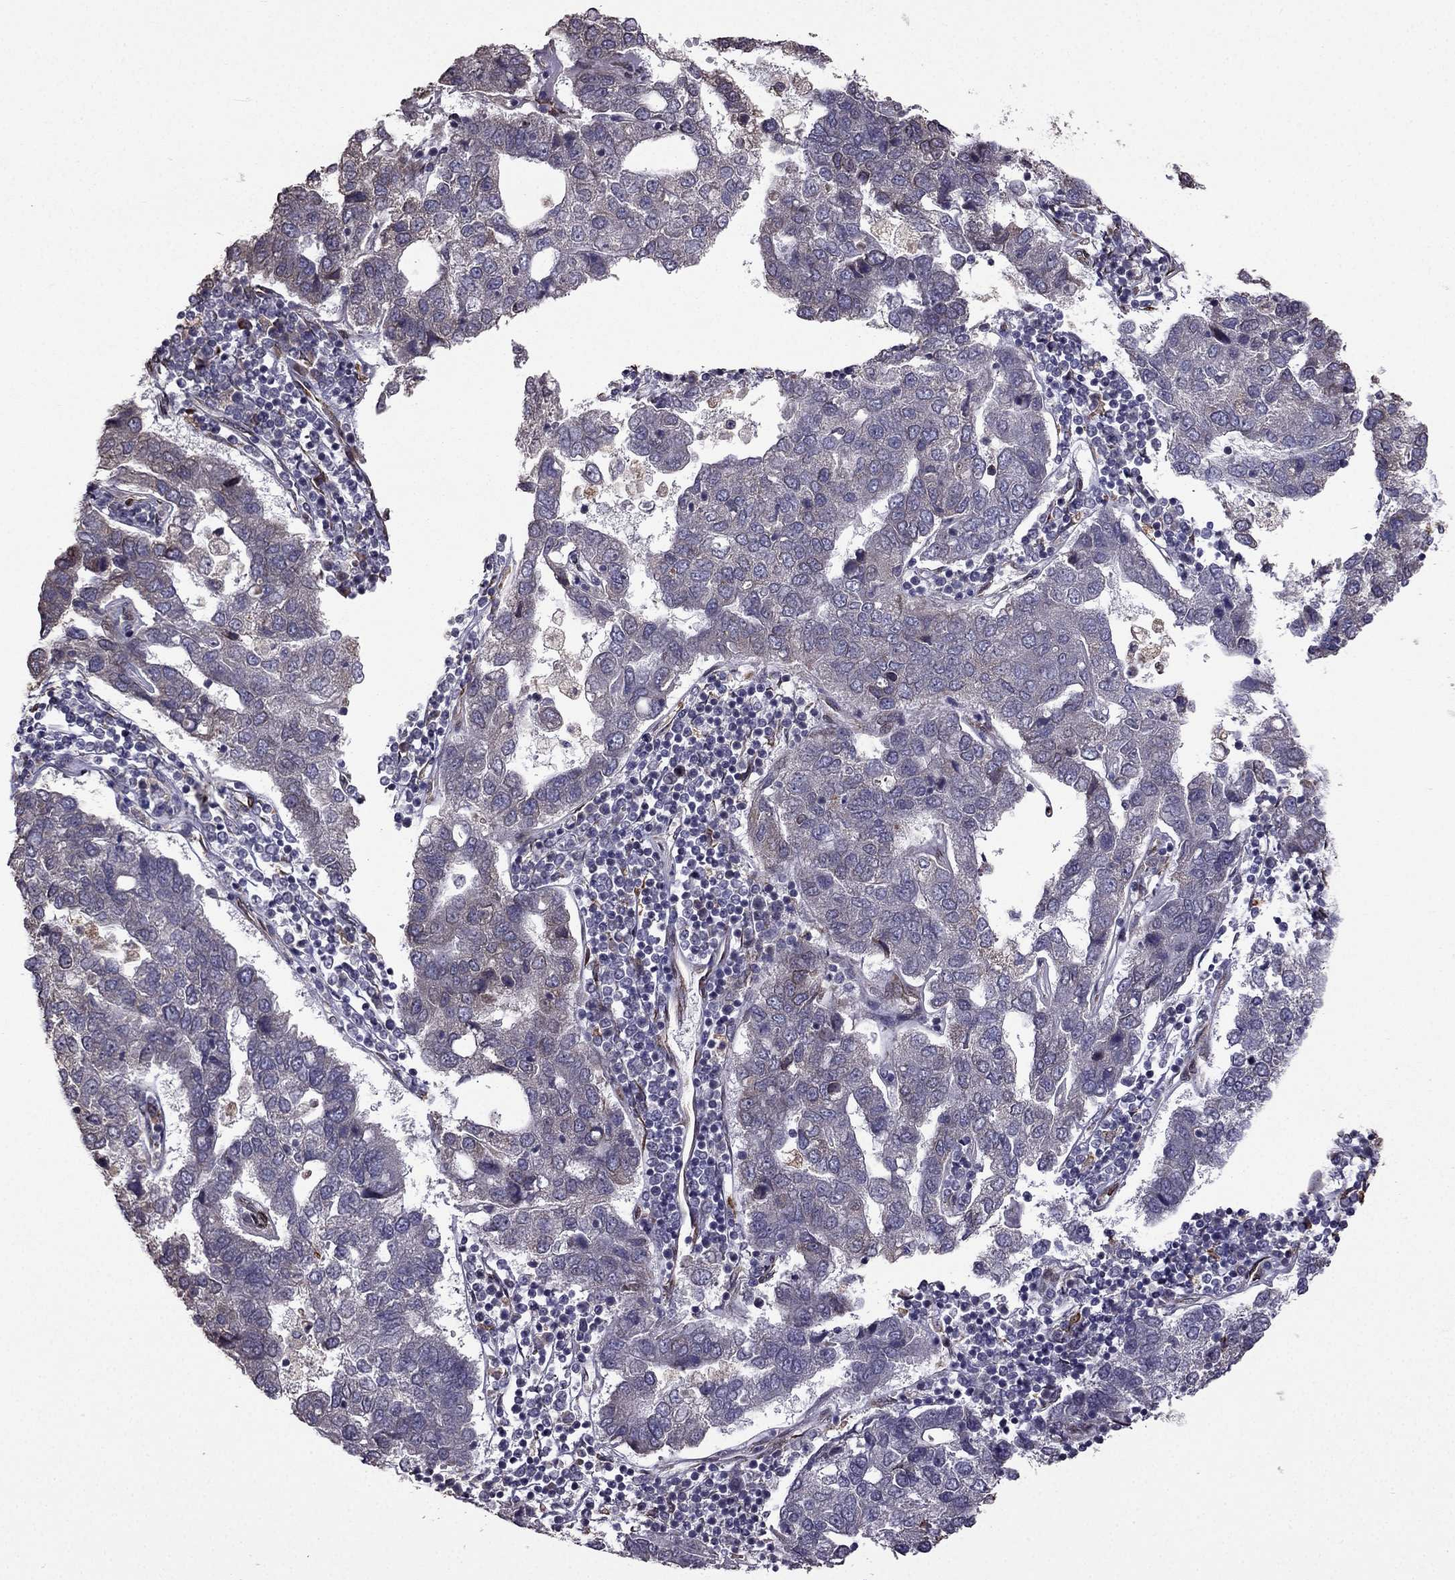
{"staining": {"intensity": "negative", "quantity": "none", "location": "none"}, "tissue": "pancreatic cancer", "cell_type": "Tumor cells", "image_type": "cancer", "snomed": [{"axis": "morphology", "description": "Adenocarcinoma, NOS"}, {"axis": "topography", "description": "Pancreas"}], "caption": "The histopathology image displays no significant positivity in tumor cells of pancreatic adenocarcinoma.", "gene": "IKBIP", "patient": {"sex": "female", "age": 61}}